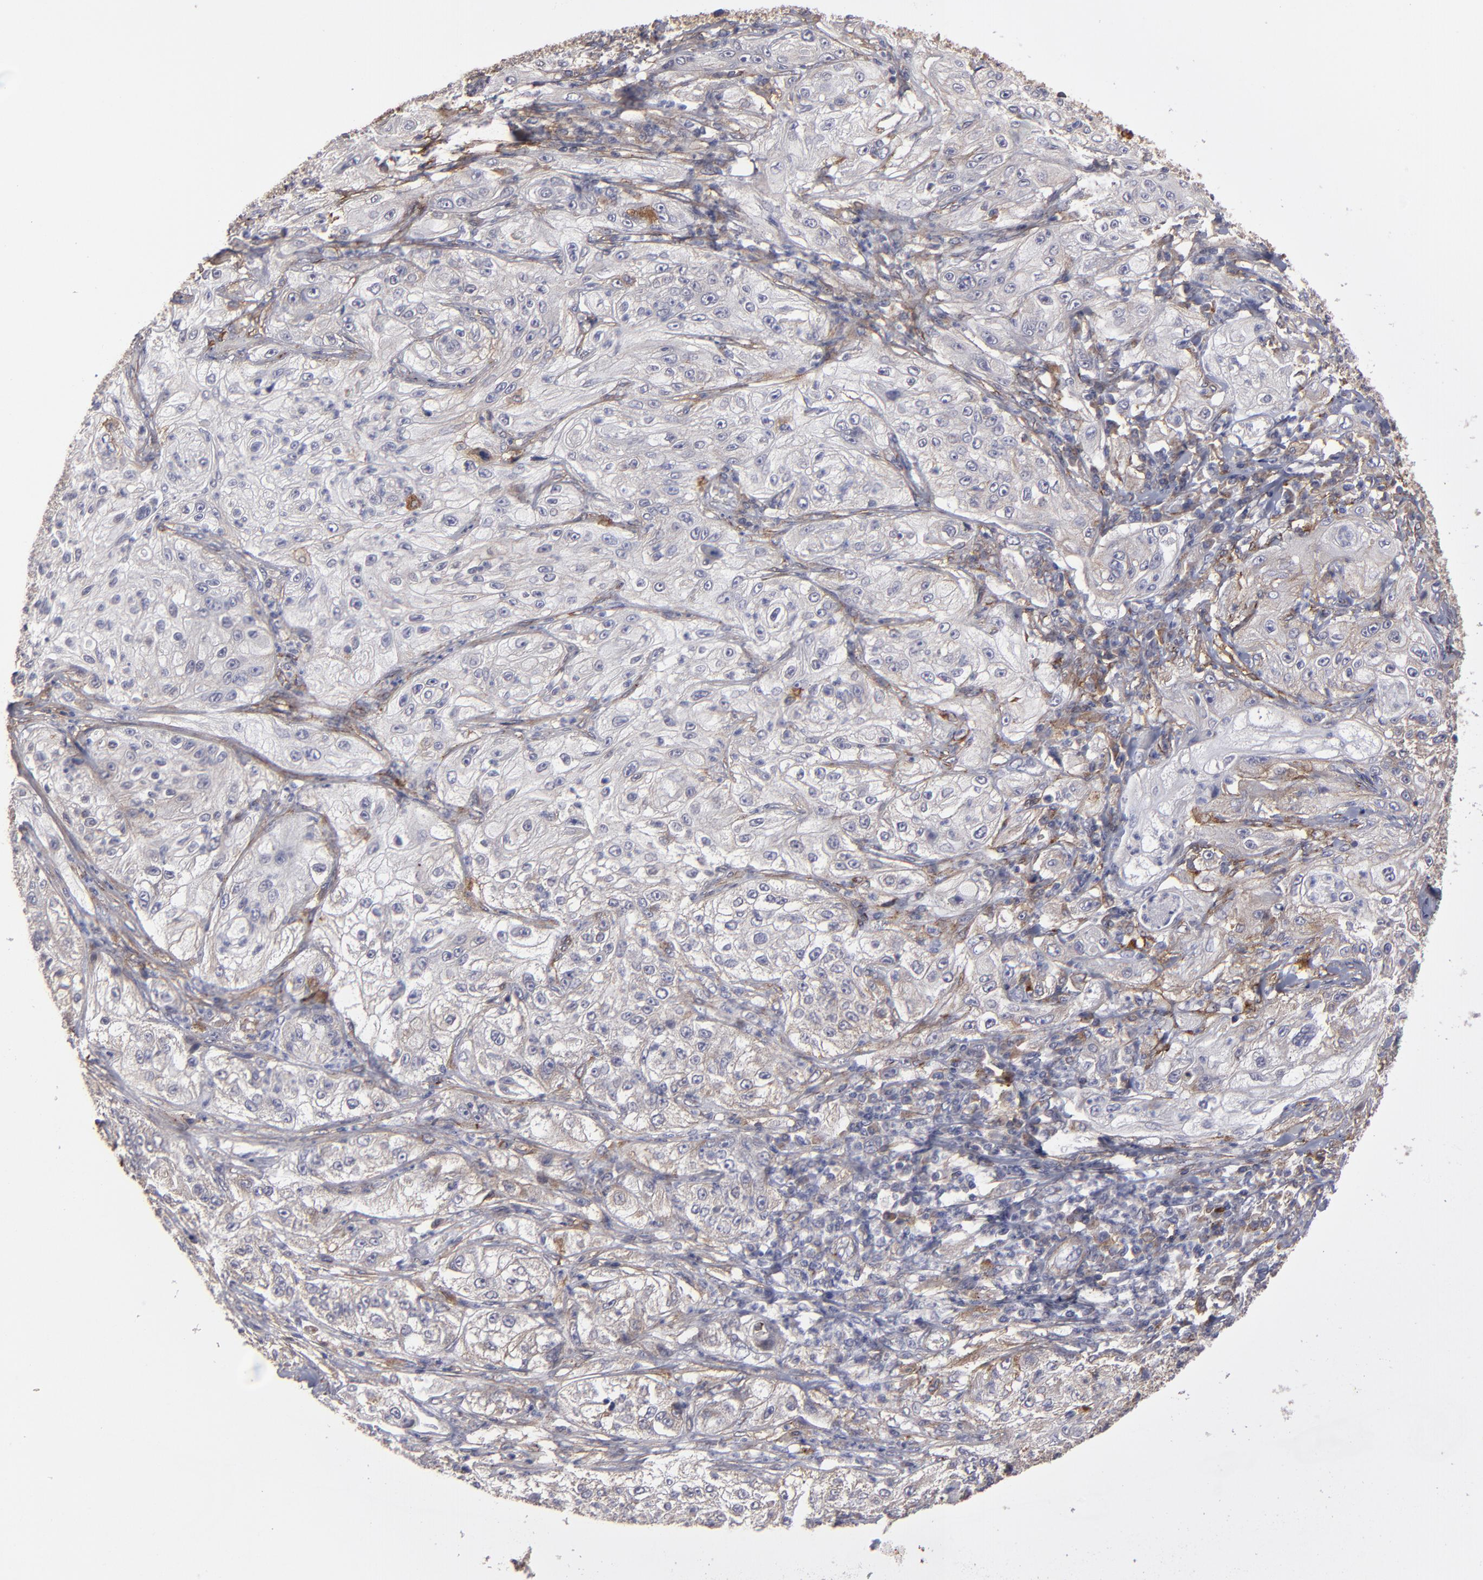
{"staining": {"intensity": "weak", "quantity": "<25%", "location": "cytoplasmic/membranous"}, "tissue": "lung cancer", "cell_type": "Tumor cells", "image_type": "cancer", "snomed": [{"axis": "morphology", "description": "Inflammation, NOS"}, {"axis": "morphology", "description": "Squamous cell carcinoma, NOS"}, {"axis": "topography", "description": "Lymph node"}, {"axis": "topography", "description": "Soft tissue"}, {"axis": "topography", "description": "Lung"}], "caption": "Immunohistochemistry of human lung squamous cell carcinoma displays no expression in tumor cells.", "gene": "ITGB5", "patient": {"sex": "male", "age": 66}}